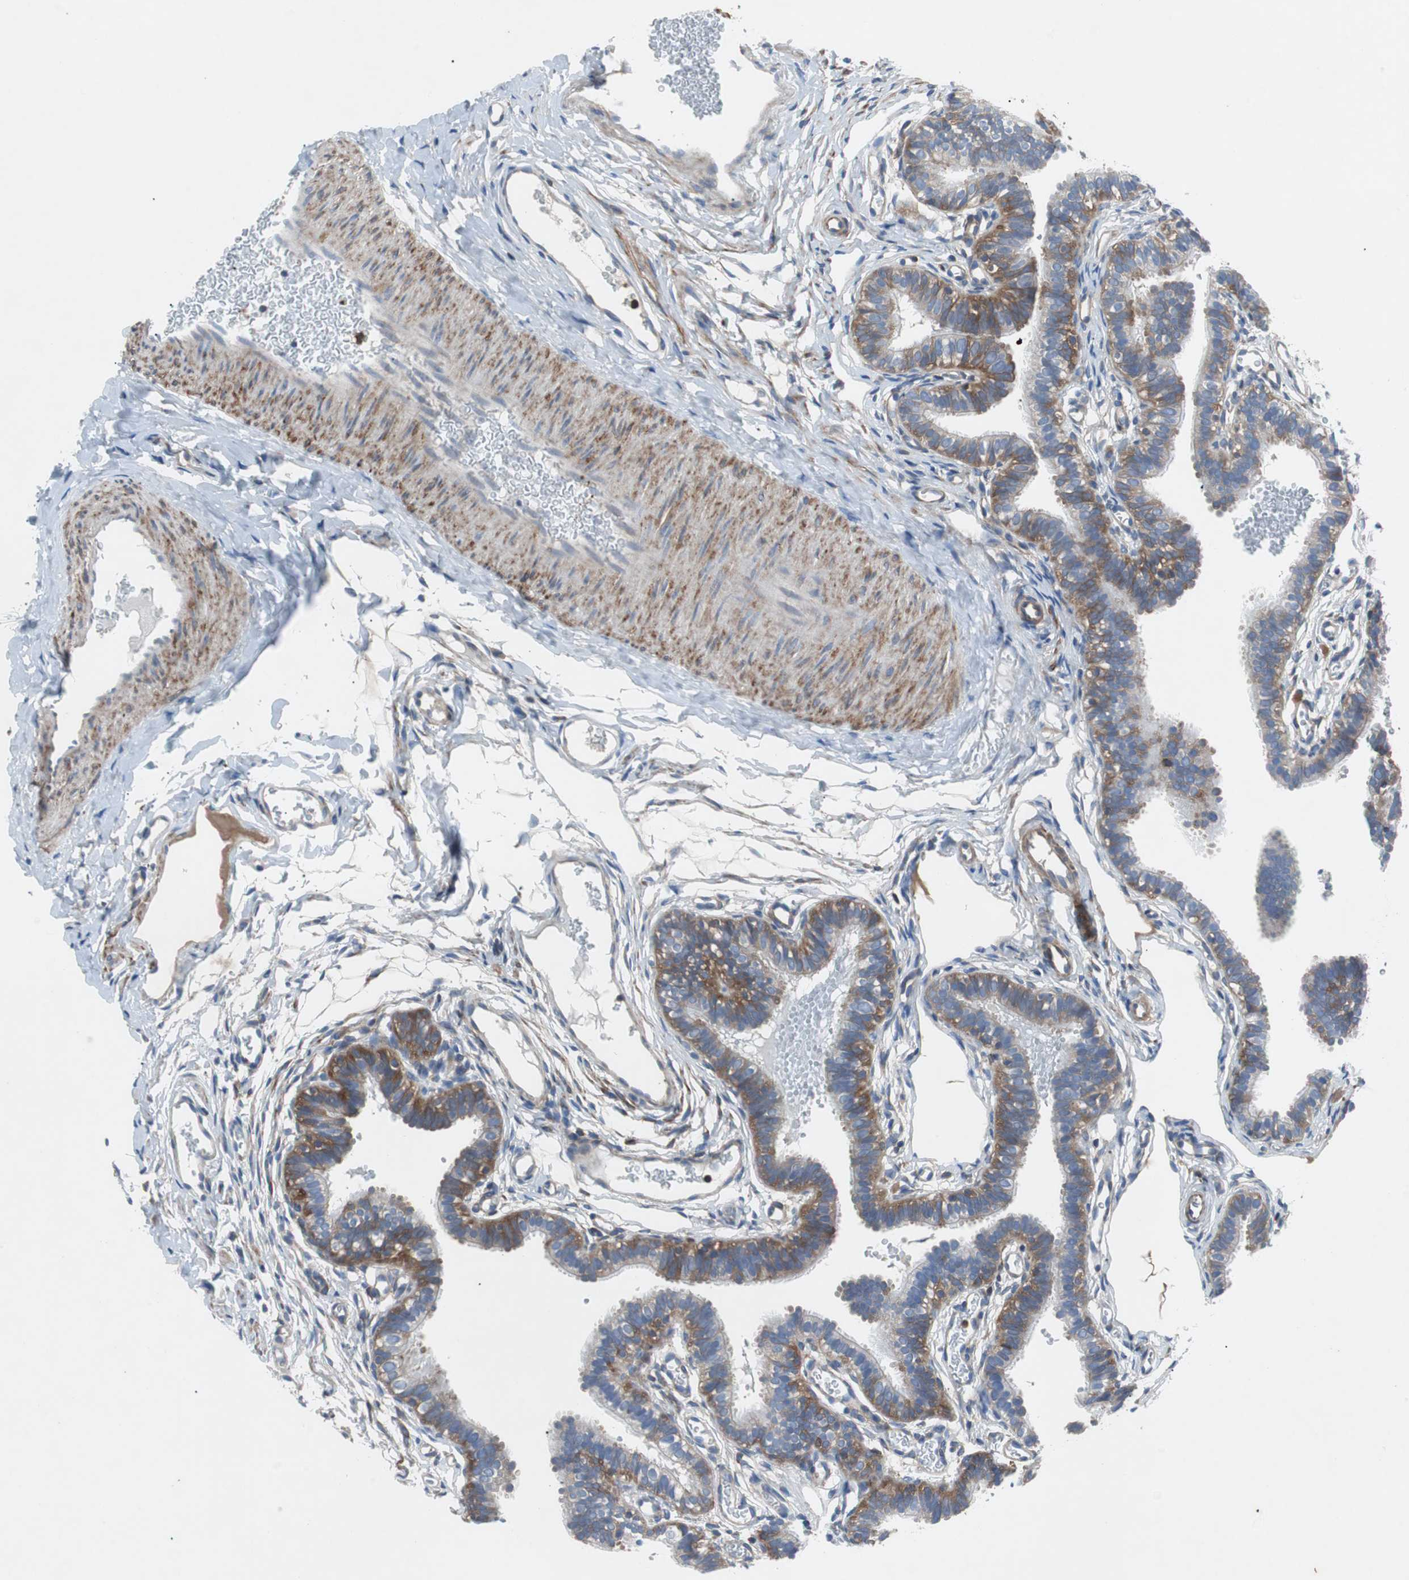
{"staining": {"intensity": "strong", "quantity": ">75%", "location": "cytoplasmic/membranous"}, "tissue": "fallopian tube", "cell_type": "Glandular cells", "image_type": "normal", "snomed": [{"axis": "morphology", "description": "Normal tissue, NOS"}, {"axis": "topography", "description": "Fallopian tube"}, {"axis": "topography", "description": "Placenta"}], "caption": "A micrograph of fallopian tube stained for a protein displays strong cytoplasmic/membranous brown staining in glandular cells. (DAB IHC, brown staining for protein, blue staining for nuclei).", "gene": "GYS1", "patient": {"sex": "female", "age": 34}}